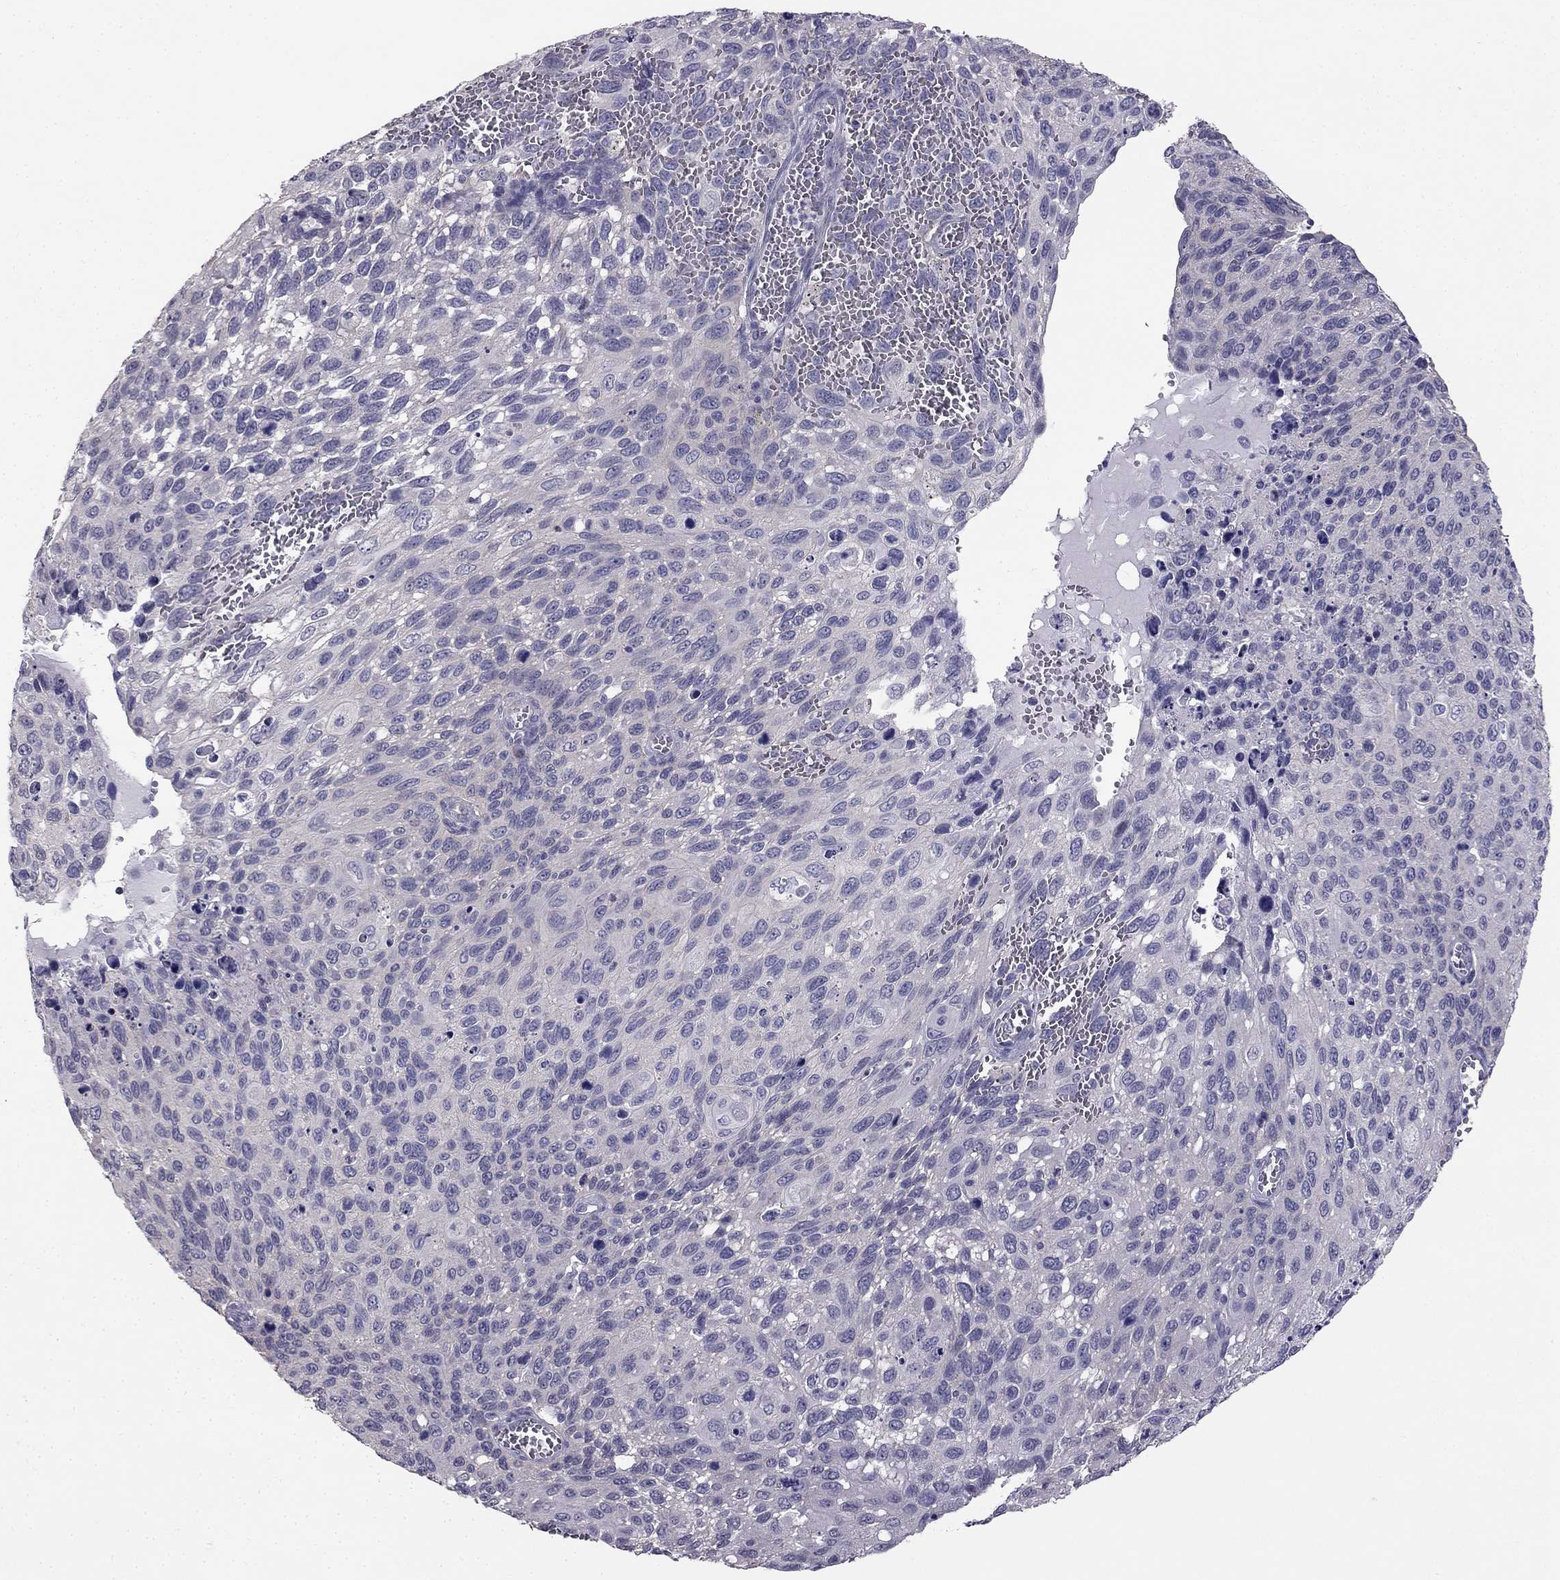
{"staining": {"intensity": "negative", "quantity": "none", "location": "none"}, "tissue": "cervical cancer", "cell_type": "Tumor cells", "image_type": "cancer", "snomed": [{"axis": "morphology", "description": "Squamous cell carcinoma, NOS"}, {"axis": "topography", "description": "Cervix"}], "caption": "Immunohistochemical staining of human cervical cancer shows no significant staining in tumor cells. (Brightfield microscopy of DAB (3,3'-diaminobenzidine) immunohistochemistry (IHC) at high magnification).", "gene": "HSFX1", "patient": {"sex": "female", "age": 70}}